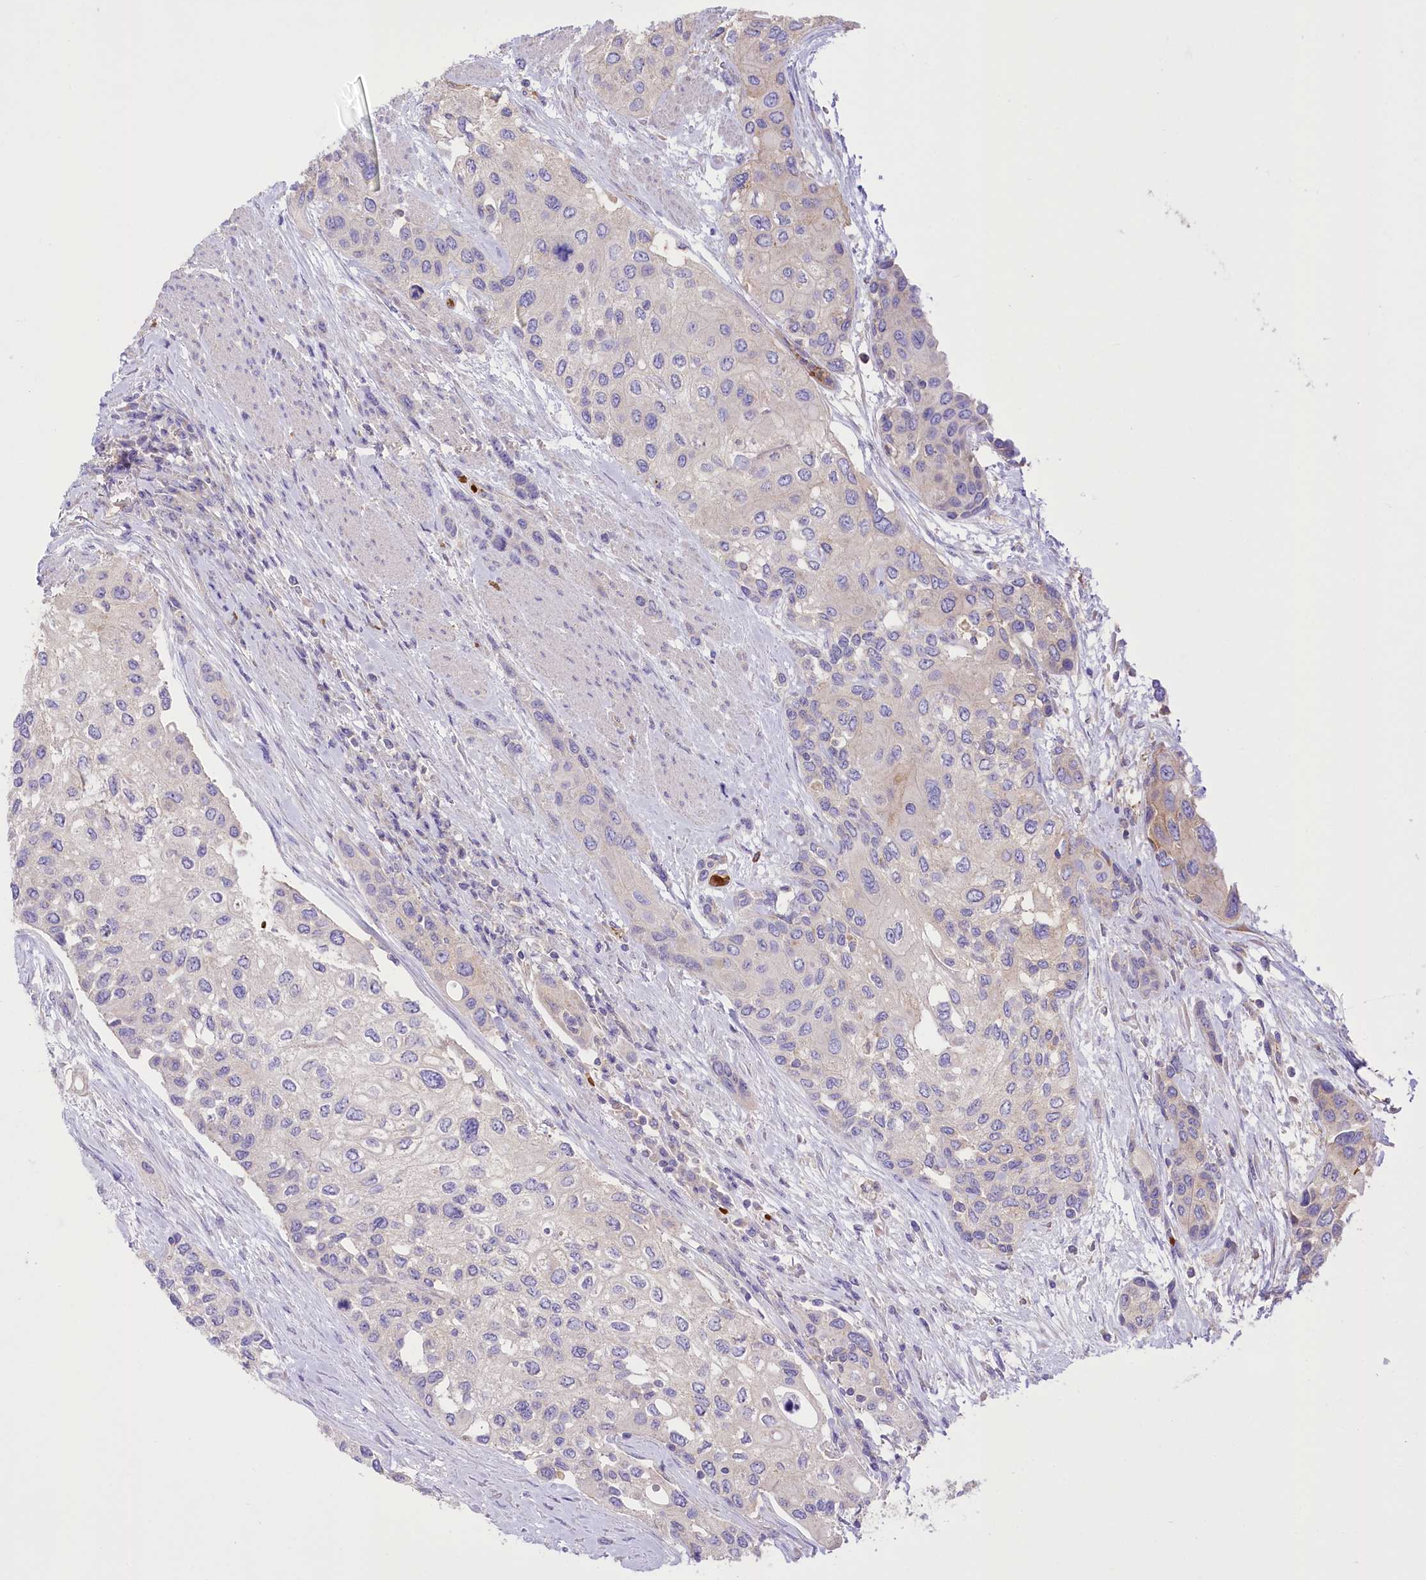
{"staining": {"intensity": "negative", "quantity": "none", "location": "none"}, "tissue": "urothelial cancer", "cell_type": "Tumor cells", "image_type": "cancer", "snomed": [{"axis": "morphology", "description": "Normal tissue, NOS"}, {"axis": "morphology", "description": "Urothelial carcinoma, High grade"}, {"axis": "topography", "description": "Vascular tissue"}, {"axis": "topography", "description": "Urinary bladder"}], "caption": "There is no significant positivity in tumor cells of urothelial carcinoma (high-grade).", "gene": "PRSS53", "patient": {"sex": "female", "age": 56}}